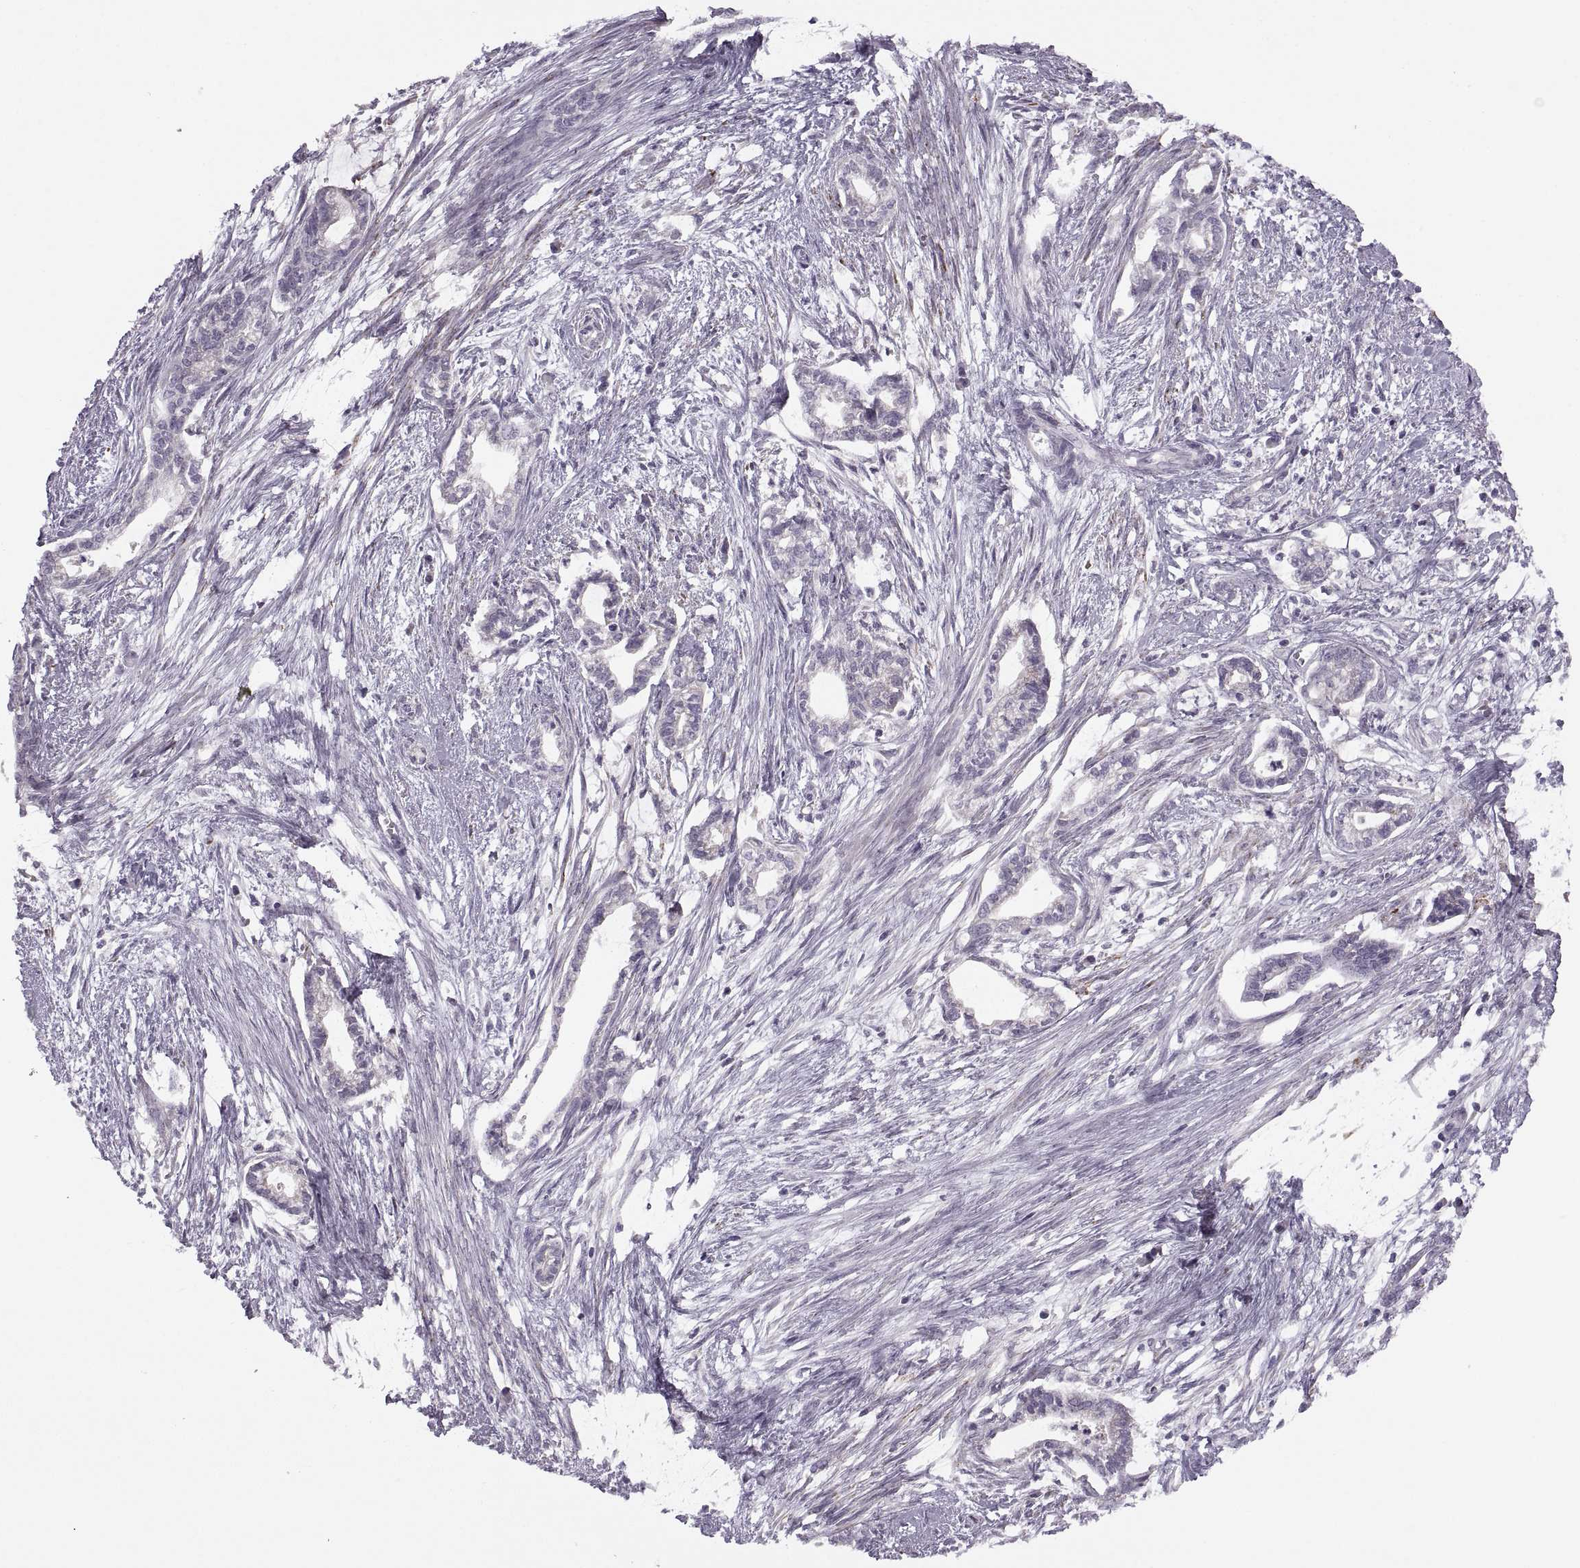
{"staining": {"intensity": "negative", "quantity": "none", "location": "none"}, "tissue": "cervical cancer", "cell_type": "Tumor cells", "image_type": "cancer", "snomed": [{"axis": "morphology", "description": "Adenocarcinoma, NOS"}, {"axis": "topography", "description": "Cervix"}], "caption": "IHC of human cervical cancer exhibits no positivity in tumor cells.", "gene": "PIERCE1", "patient": {"sex": "female", "age": 62}}